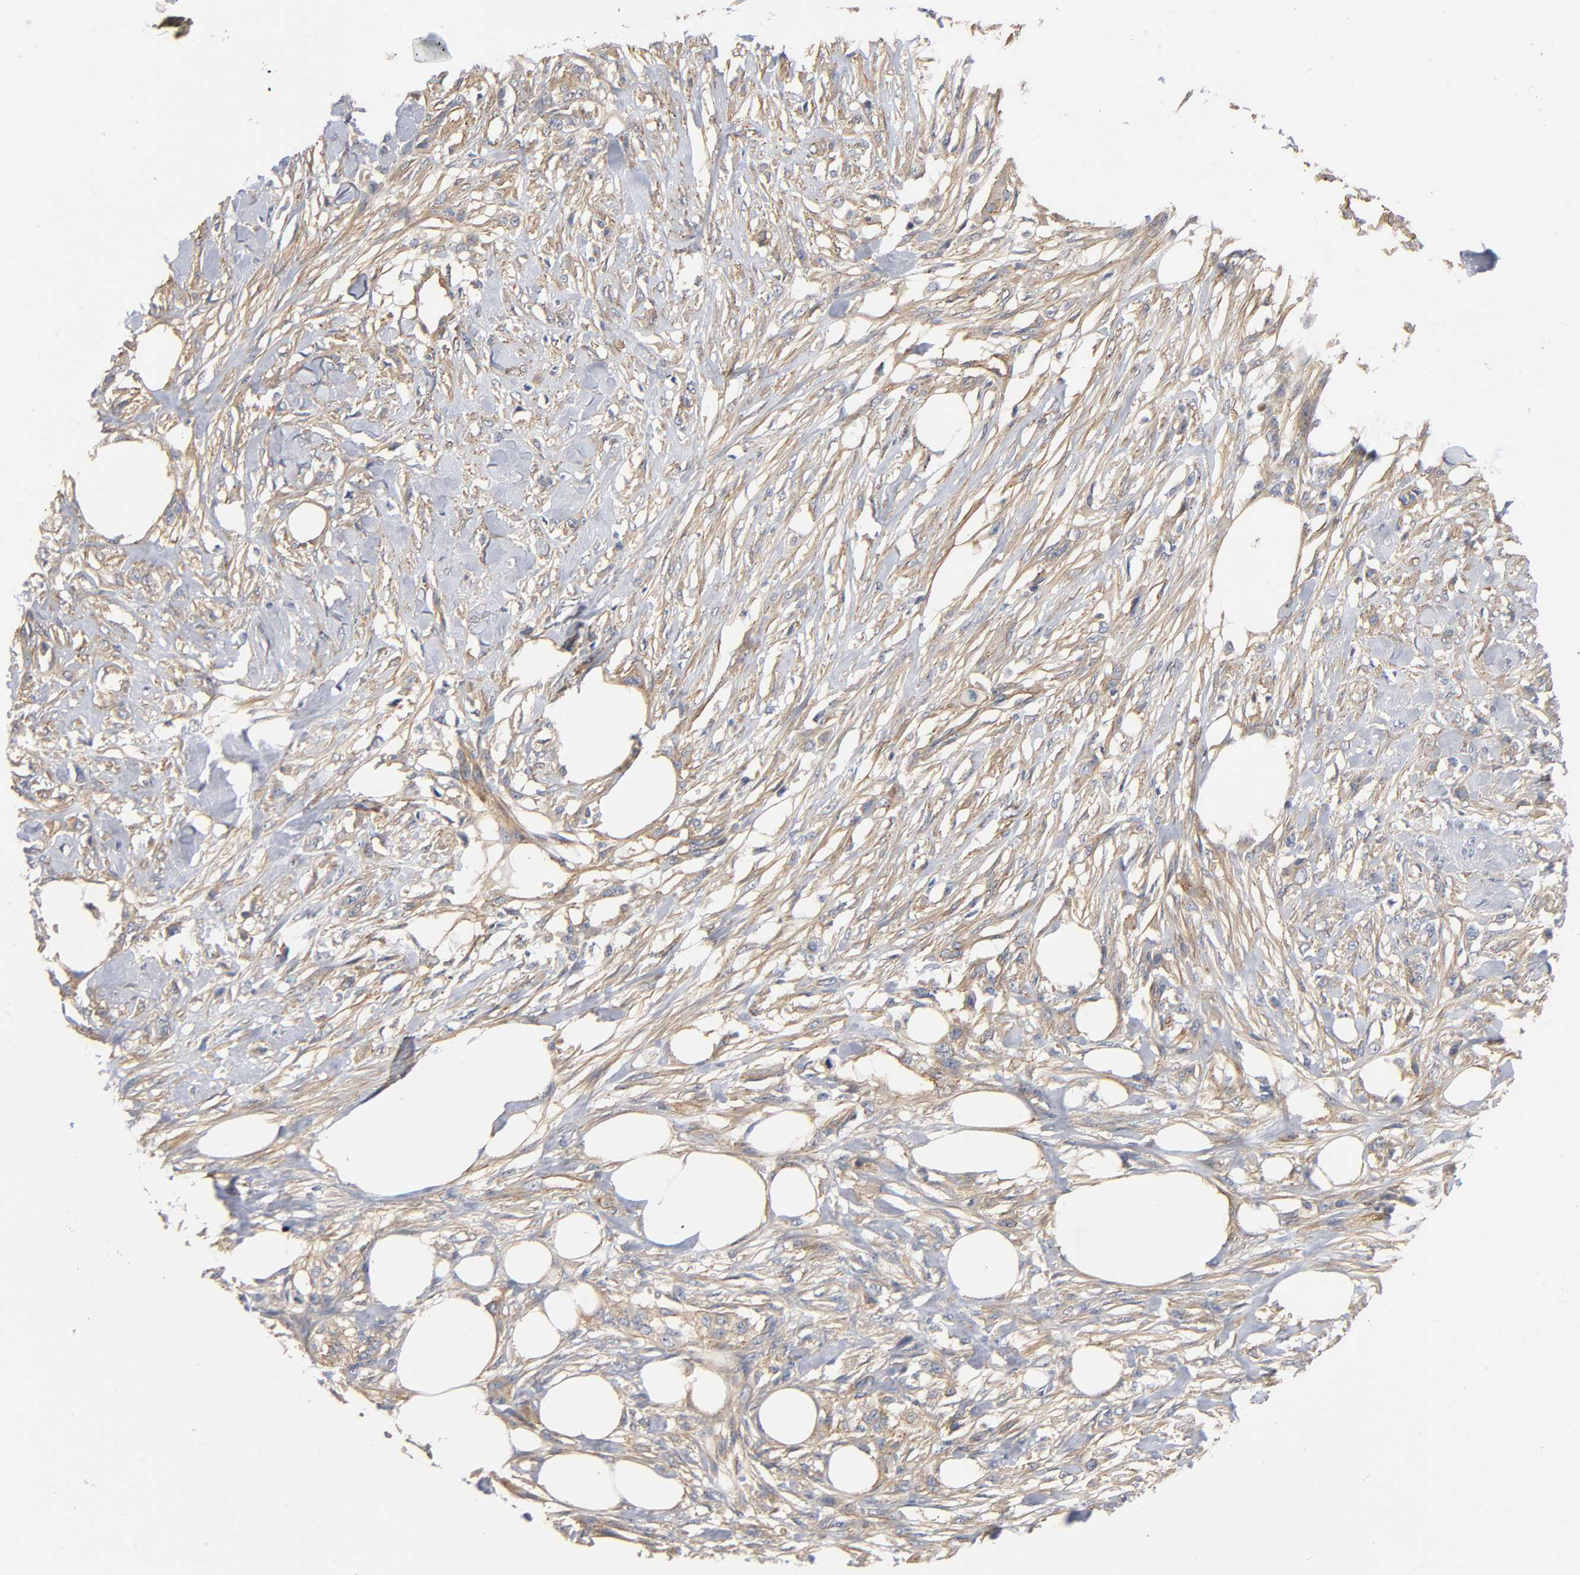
{"staining": {"intensity": "moderate", "quantity": ">75%", "location": "cytoplasmic/membranous"}, "tissue": "skin cancer", "cell_type": "Tumor cells", "image_type": "cancer", "snomed": [{"axis": "morphology", "description": "Normal tissue, NOS"}, {"axis": "morphology", "description": "Squamous cell carcinoma, NOS"}, {"axis": "topography", "description": "Skin"}], "caption": "Human skin cancer stained with a brown dye demonstrates moderate cytoplasmic/membranous positive positivity in approximately >75% of tumor cells.", "gene": "MARS1", "patient": {"sex": "female", "age": 59}}